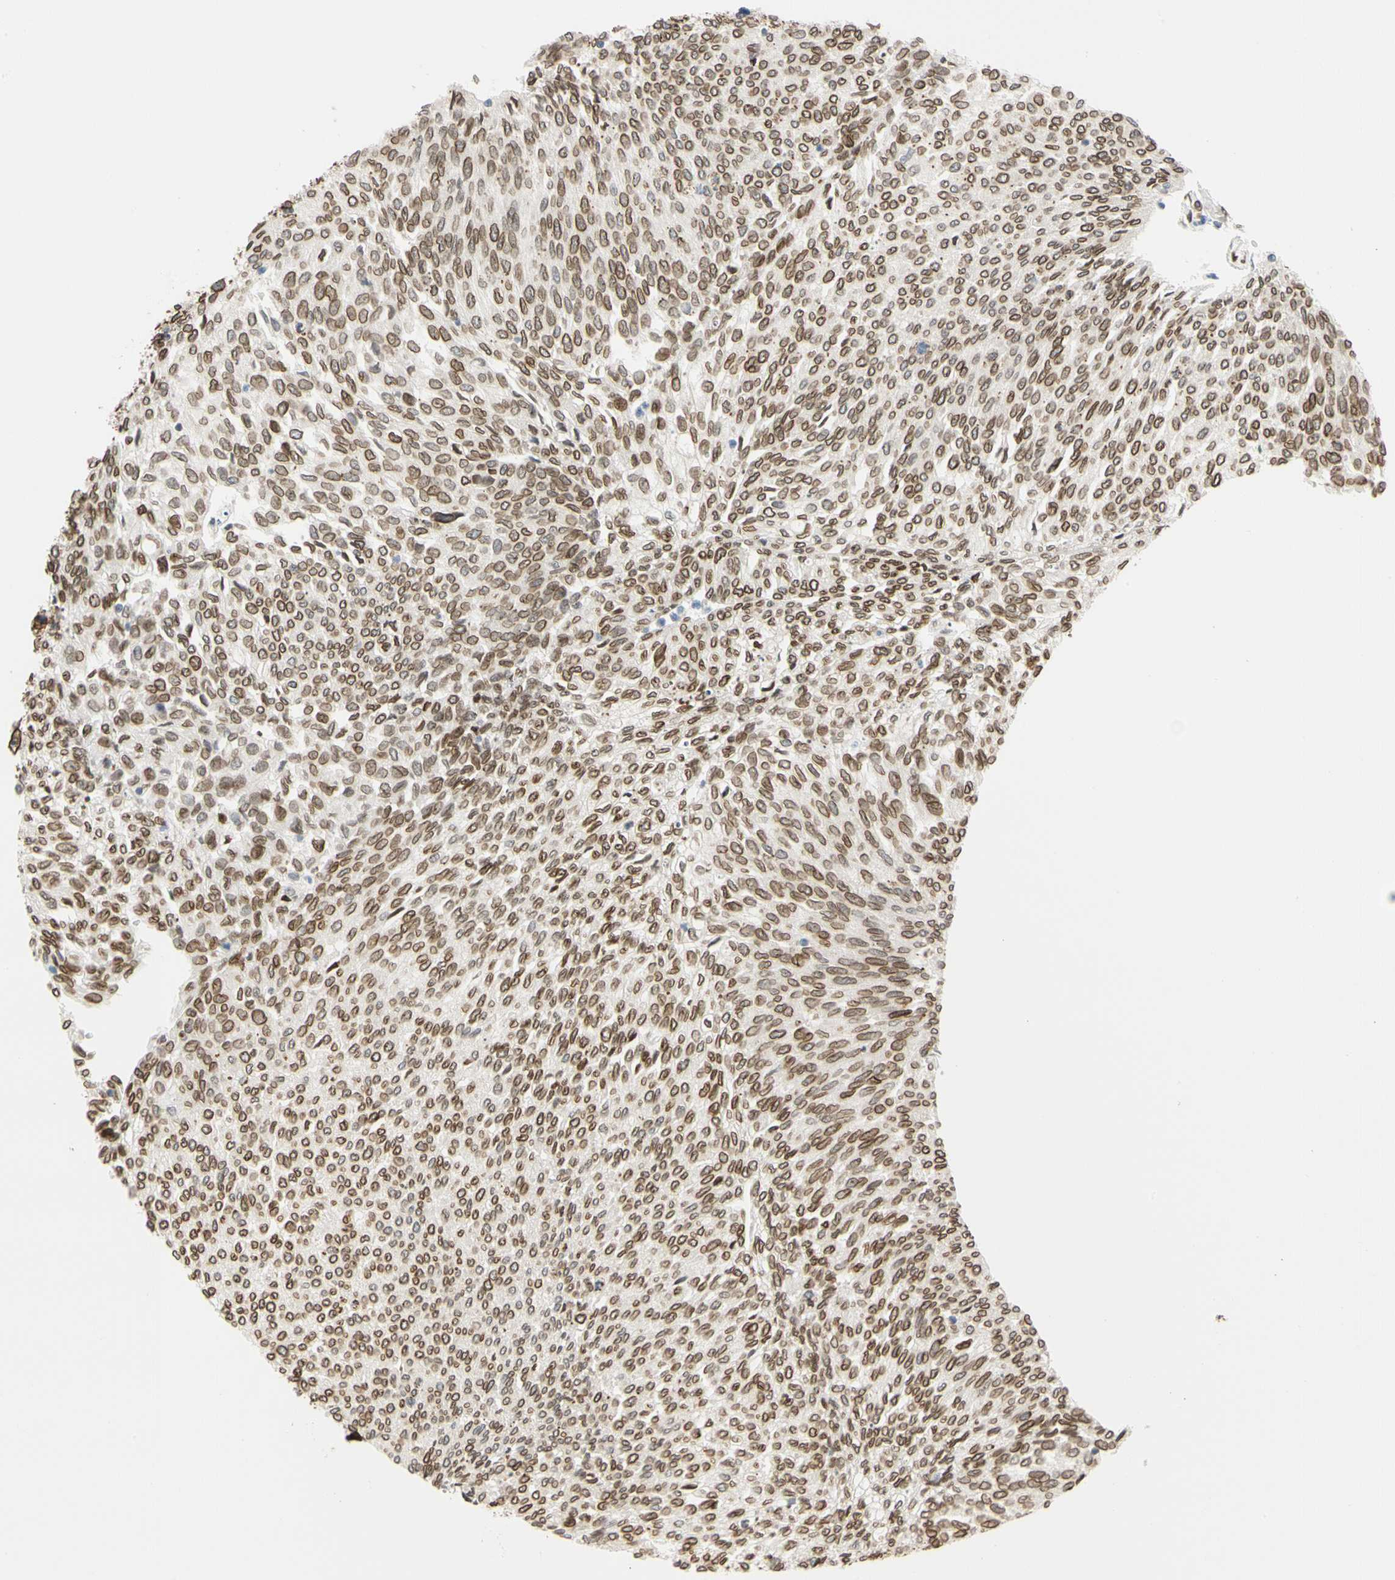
{"staining": {"intensity": "moderate", "quantity": ">75%", "location": "cytoplasmic/membranous,nuclear"}, "tissue": "urothelial cancer", "cell_type": "Tumor cells", "image_type": "cancer", "snomed": [{"axis": "morphology", "description": "Urothelial carcinoma, Low grade"}, {"axis": "topography", "description": "Urinary bladder"}], "caption": "Protein expression analysis of urothelial cancer demonstrates moderate cytoplasmic/membranous and nuclear expression in about >75% of tumor cells.", "gene": "SUN1", "patient": {"sex": "female", "age": 79}}